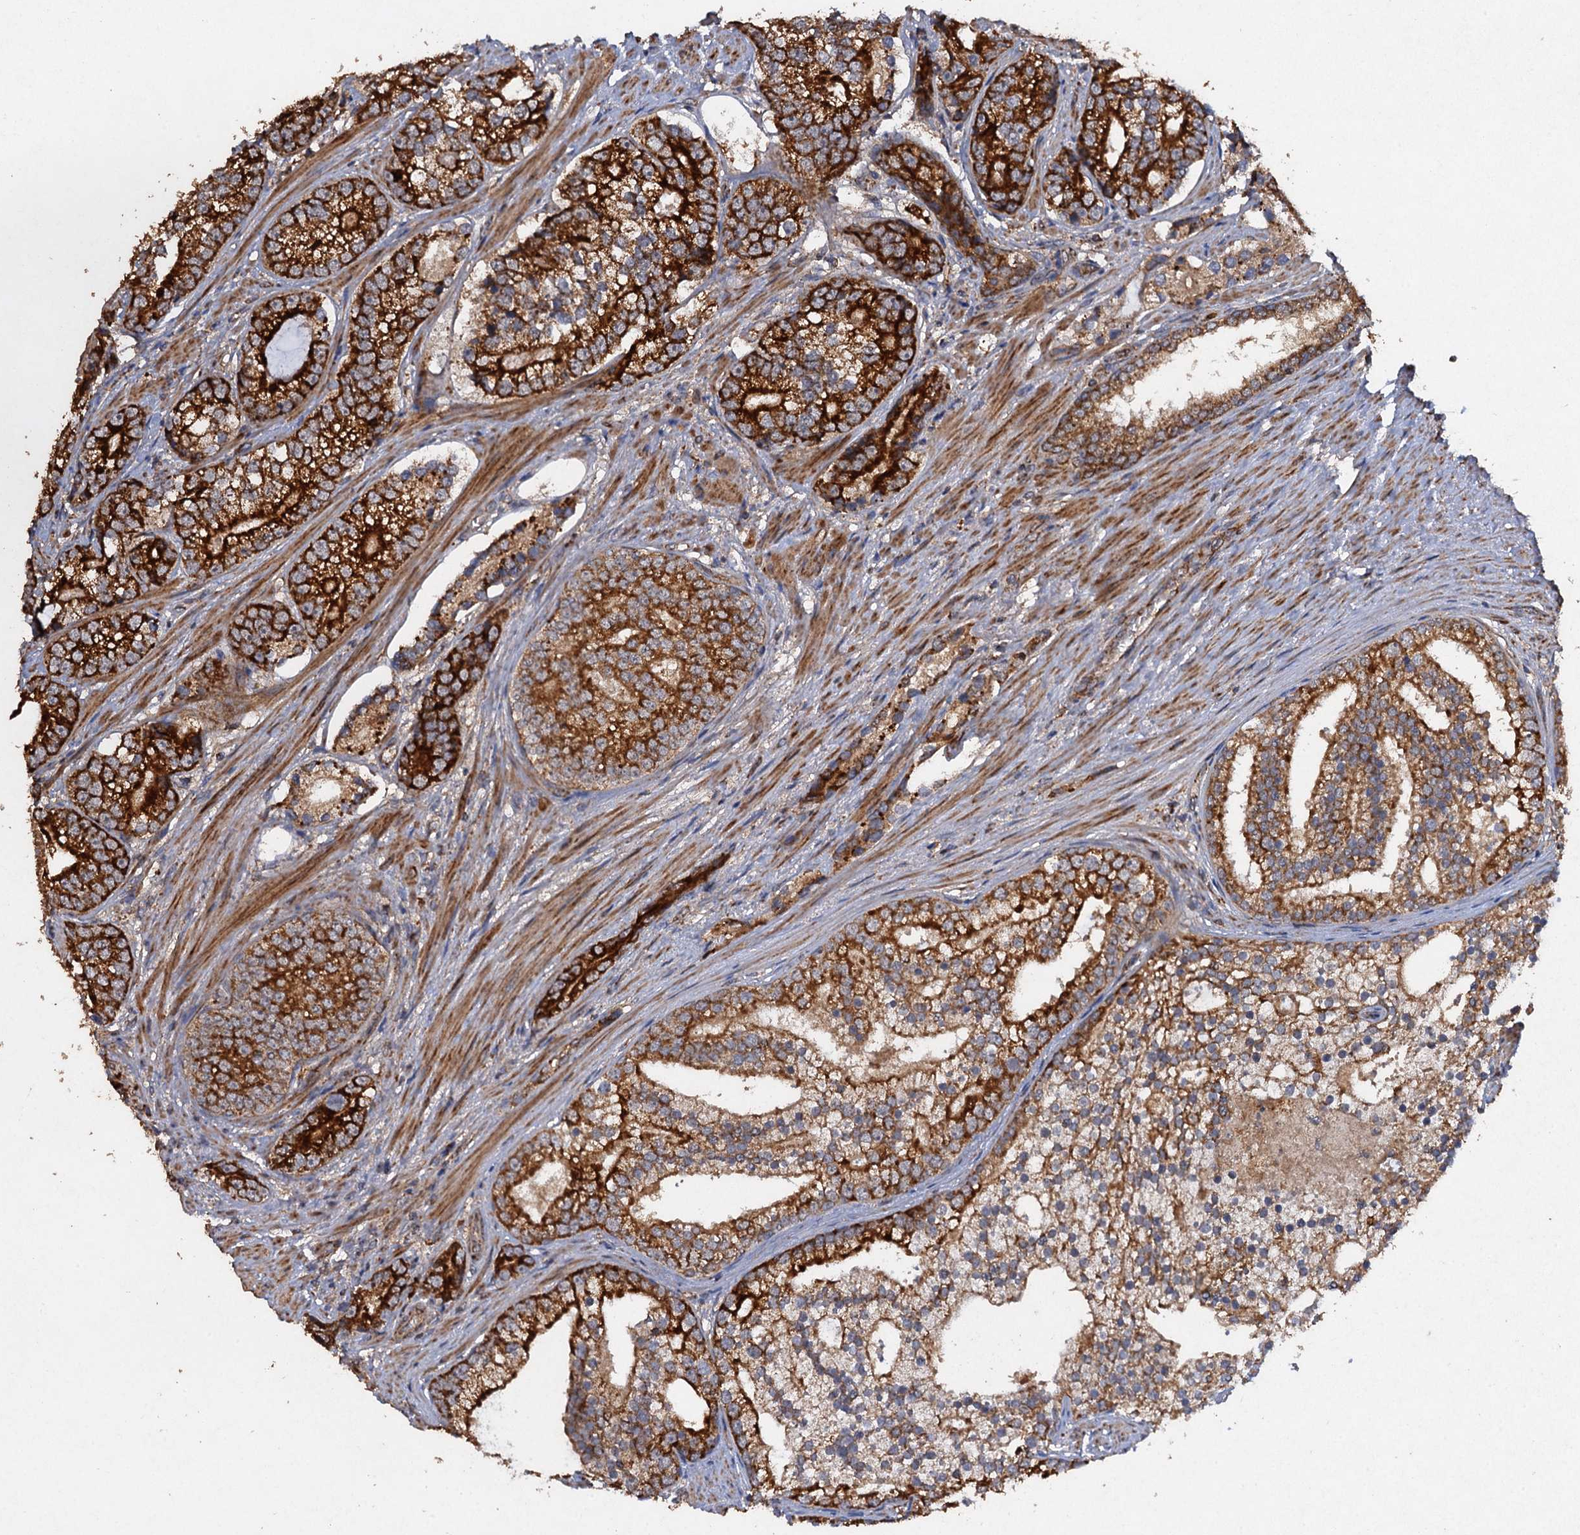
{"staining": {"intensity": "strong", "quantity": ">75%", "location": "cytoplasmic/membranous"}, "tissue": "prostate cancer", "cell_type": "Tumor cells", "image_type": "cancer", "snomed": [{"axis": "morphology", "description": "Adenocarcinoma, High grade"}, {"axis": "topography", "description": "Prostate"}], "caption": "Strong cytoplasmic/membranous expression for a protein is identified in about >75% of tumor cells of high-grade adenocarcinoma (prostate) using immunohistochemistry (IHC).", "gene": "NDUFA13", "patient": {"sex": "male", "age": 75}}